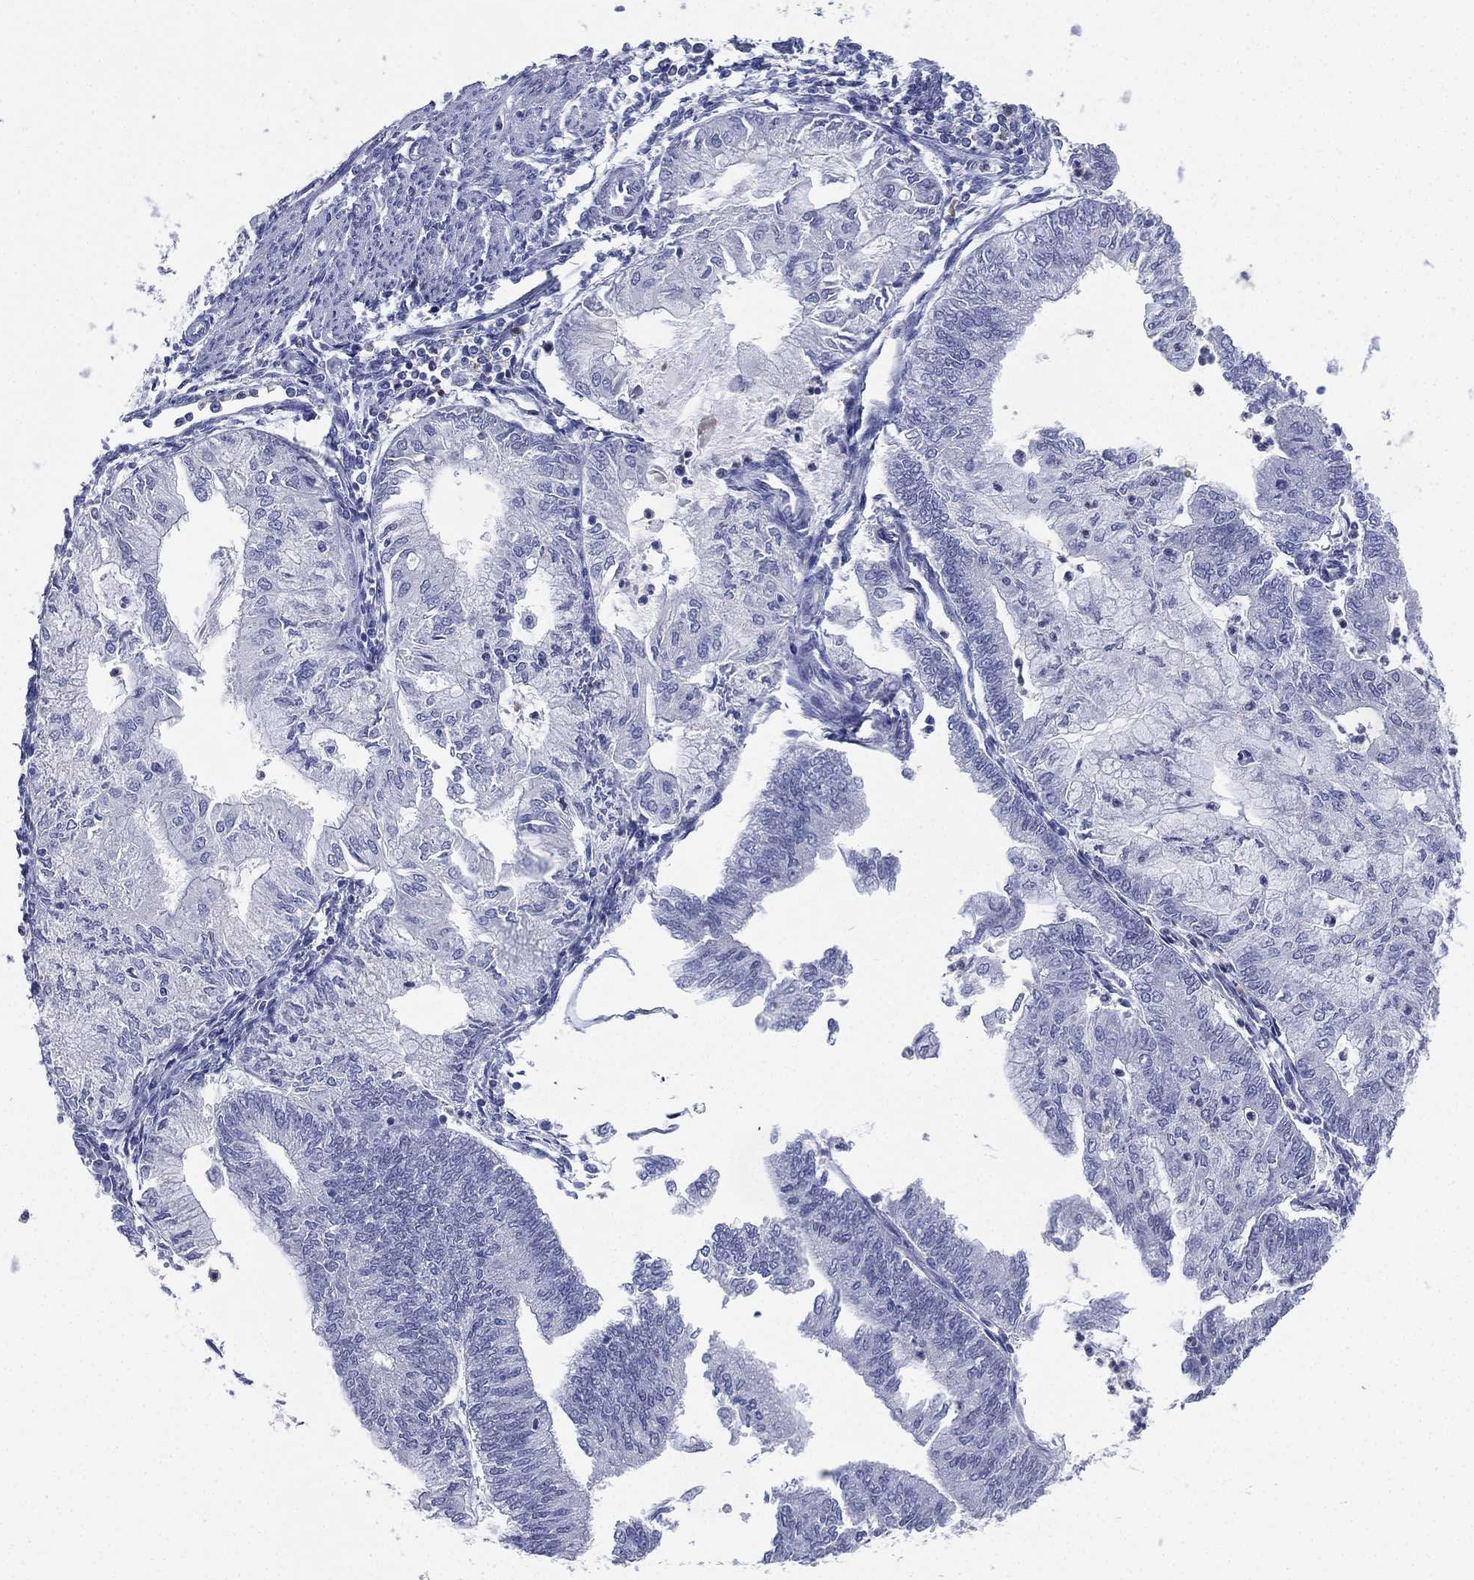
{"staining": {"intensity": "negative", "quantity": "none", "location": "none"}, "tissue": "endometrial cancer", "cell_type": "Tumor cells", "image_type": "cancer", "snomed": [{"axis": "morphology", "description": "Adenocarcinoma, NOS"}, {"axis": "topography", "description": "Endometrium"}], "caption": "Immunohistochemistry histopathology image of human adenocarcinoma (endometrial) stained for a protein (brown), which shows no staining in tumor cells.", "gene": "CD22", "patient": {"sex": "female", "age": 59}}